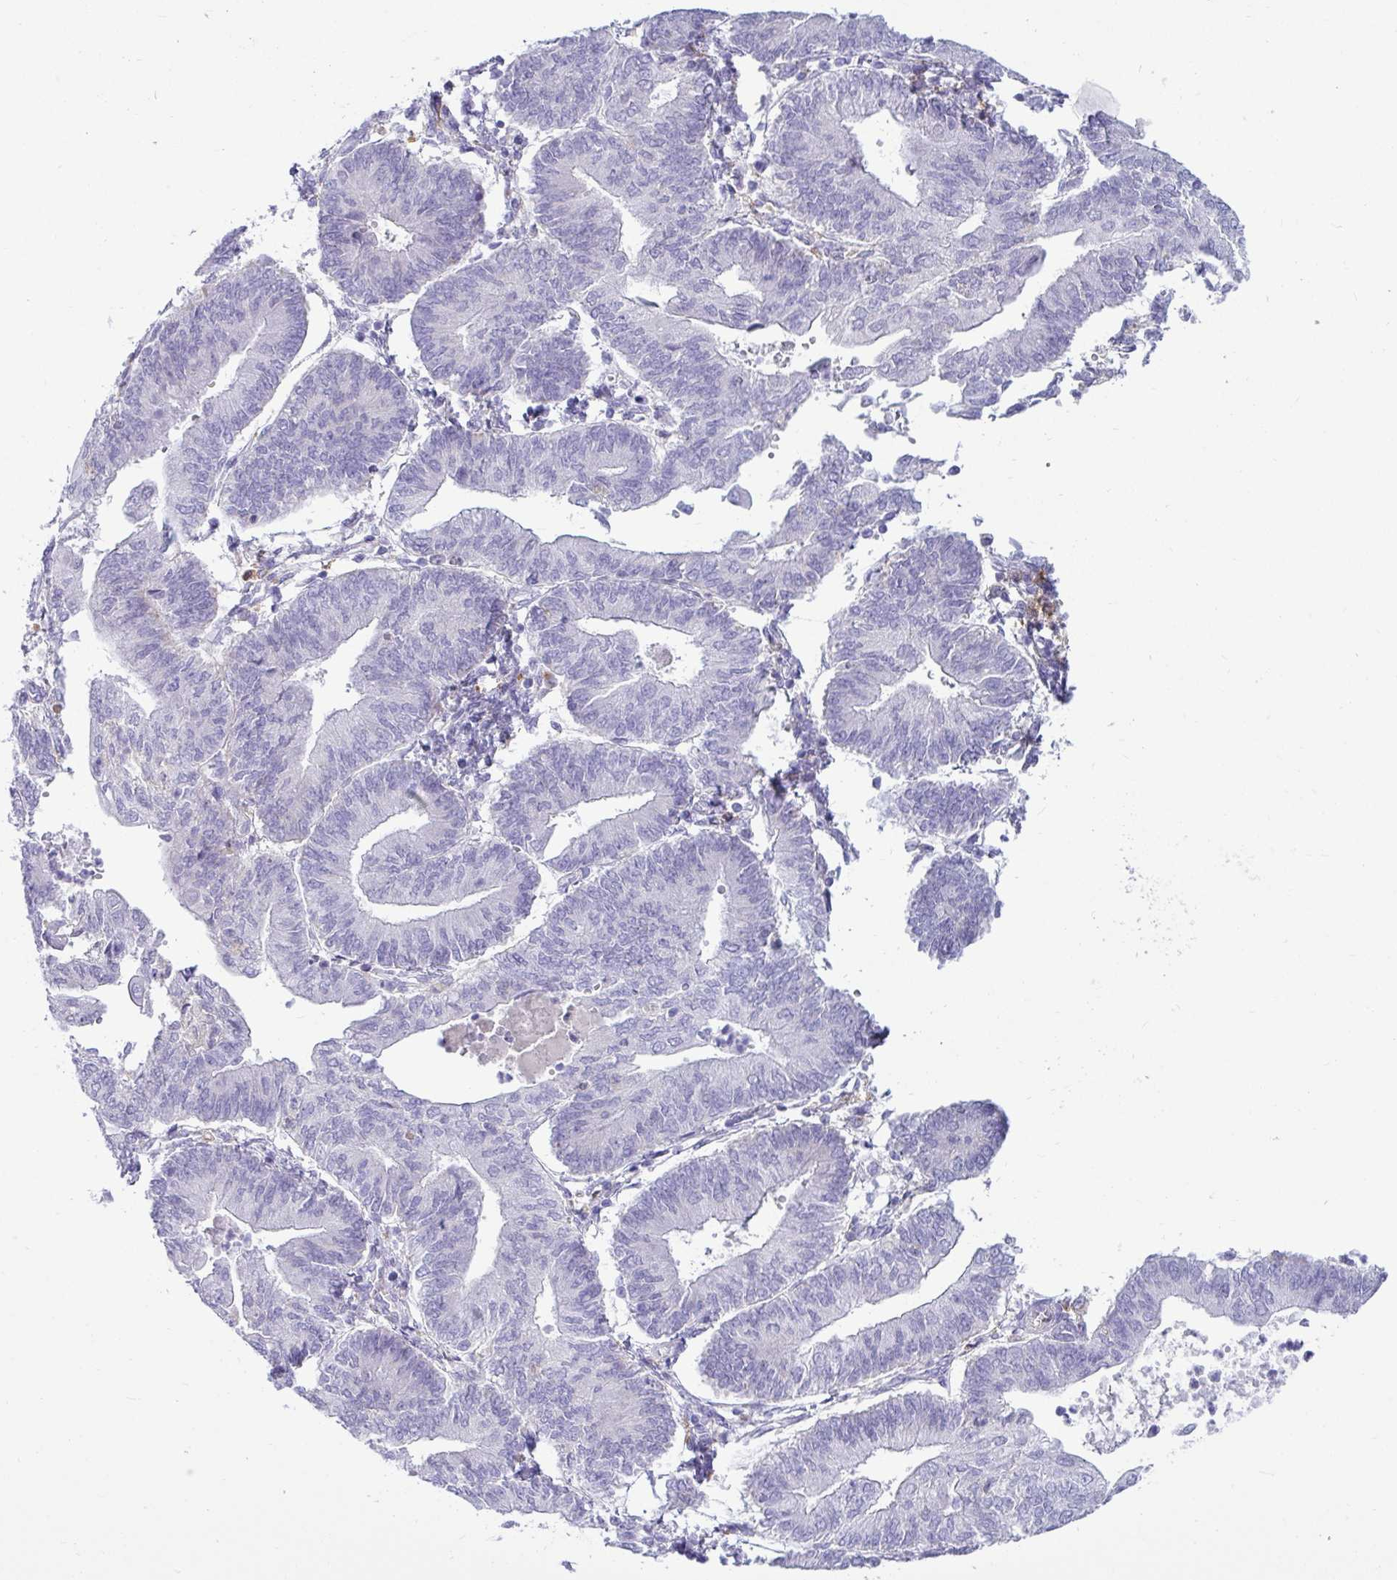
{"staining": {"intensity": "negative", "quantity": "none", "location": "none"}, "tissue": "endometrial cancer", "cell_type": "Tumor cells", "image_type": "cancer", "snomed": [{"axis": "morphology", "description": "Adenocarcinoma, NOS"}, {"axis": "topography", "description": "Endometrium"}], "caption": "IHC of endometrial adenocarcinoma exhibits no expression in tumor cells.", "gene": "CTSZ", "patient": {"sex": "female", "age": 65}}